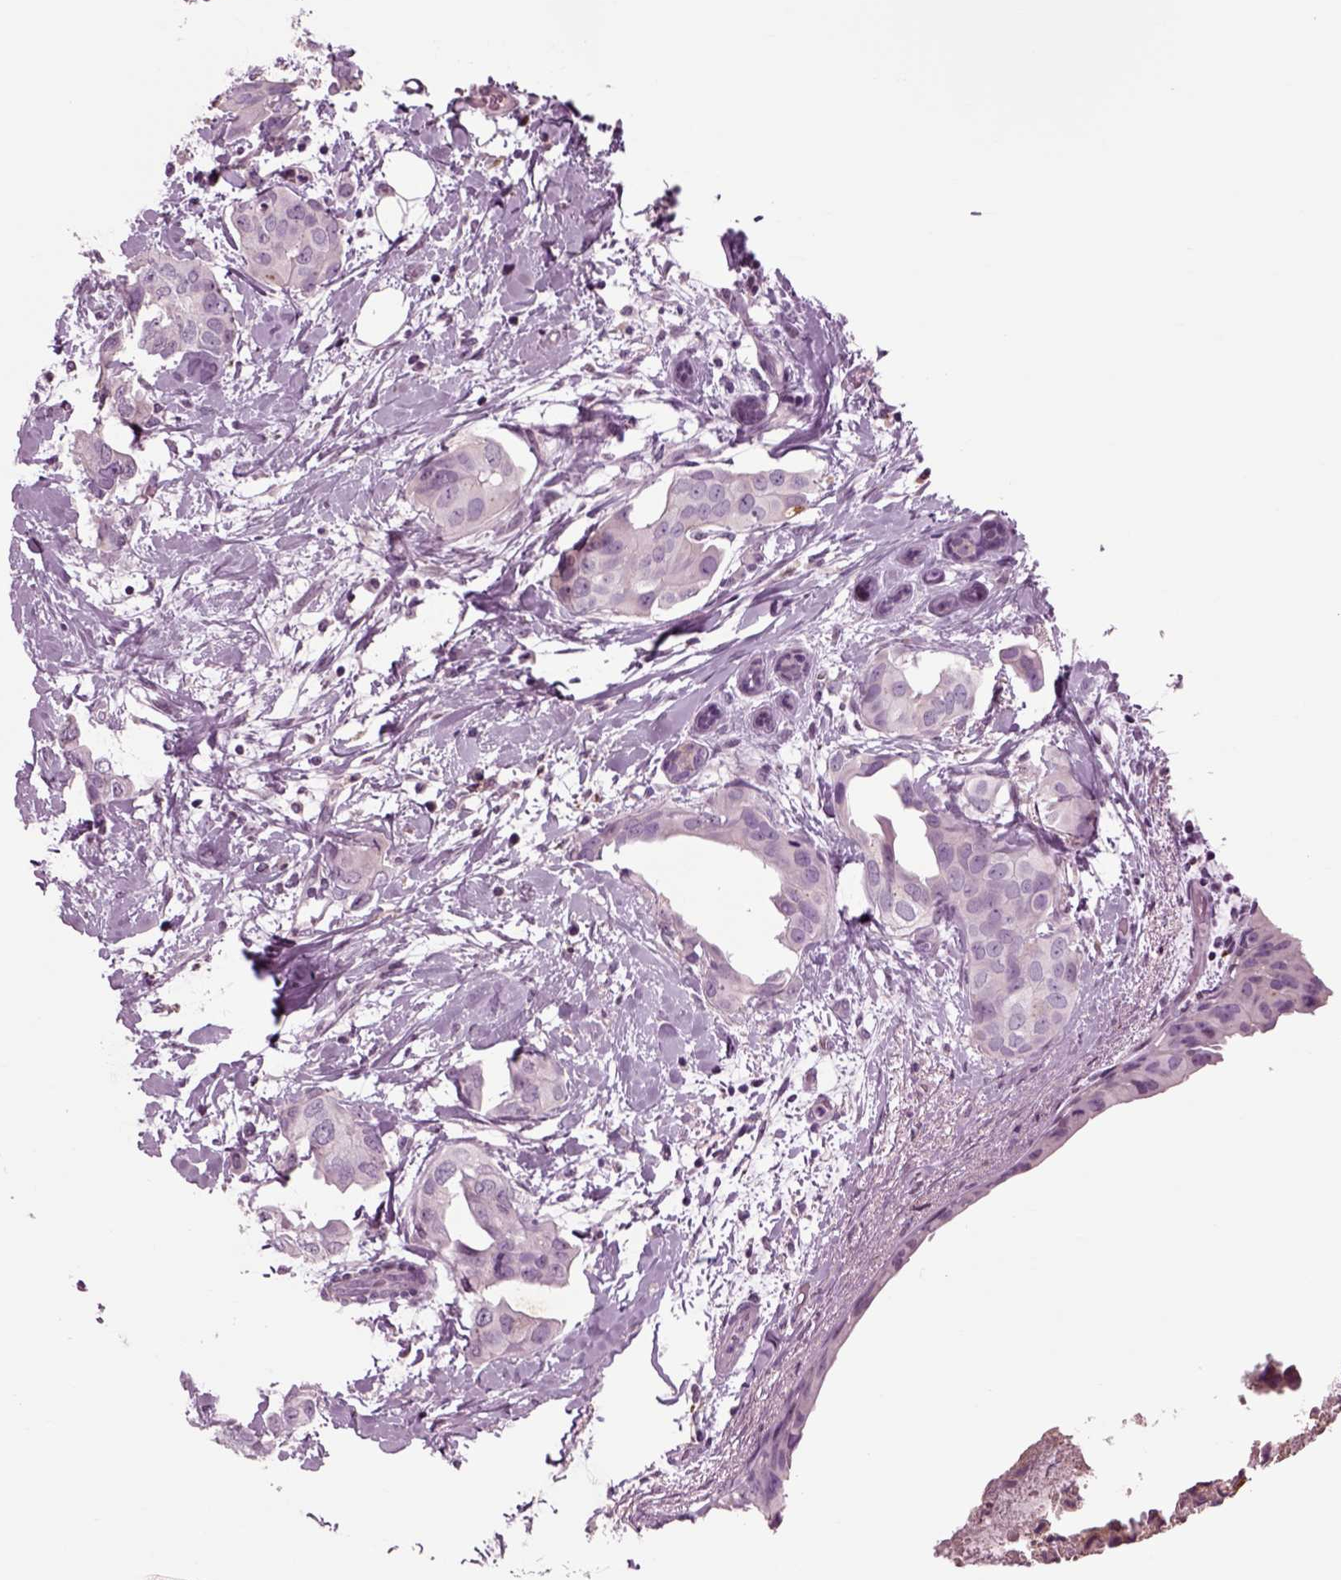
{"staining": {"intensity": "negative", "quantity": "none", "location": "none"}, "tissue": "breast cancer", "cell_type": "Tumor cells", "image_type": "cancer", "snomed": [{"axis": "morphology", "description": "Normal tissue, NOS"}, {"axis": "morphology", "description": "Duct carcinoma"}, {"axis": "topography", "description": "Breast"}], "caption": "The IHC micrograph has no significant expression in tumor cells of breast cancer (infiltrating ductal carcinoma) tissue.", "gene": "CHGB", "patient": {"sex": "female", "age": 40}}